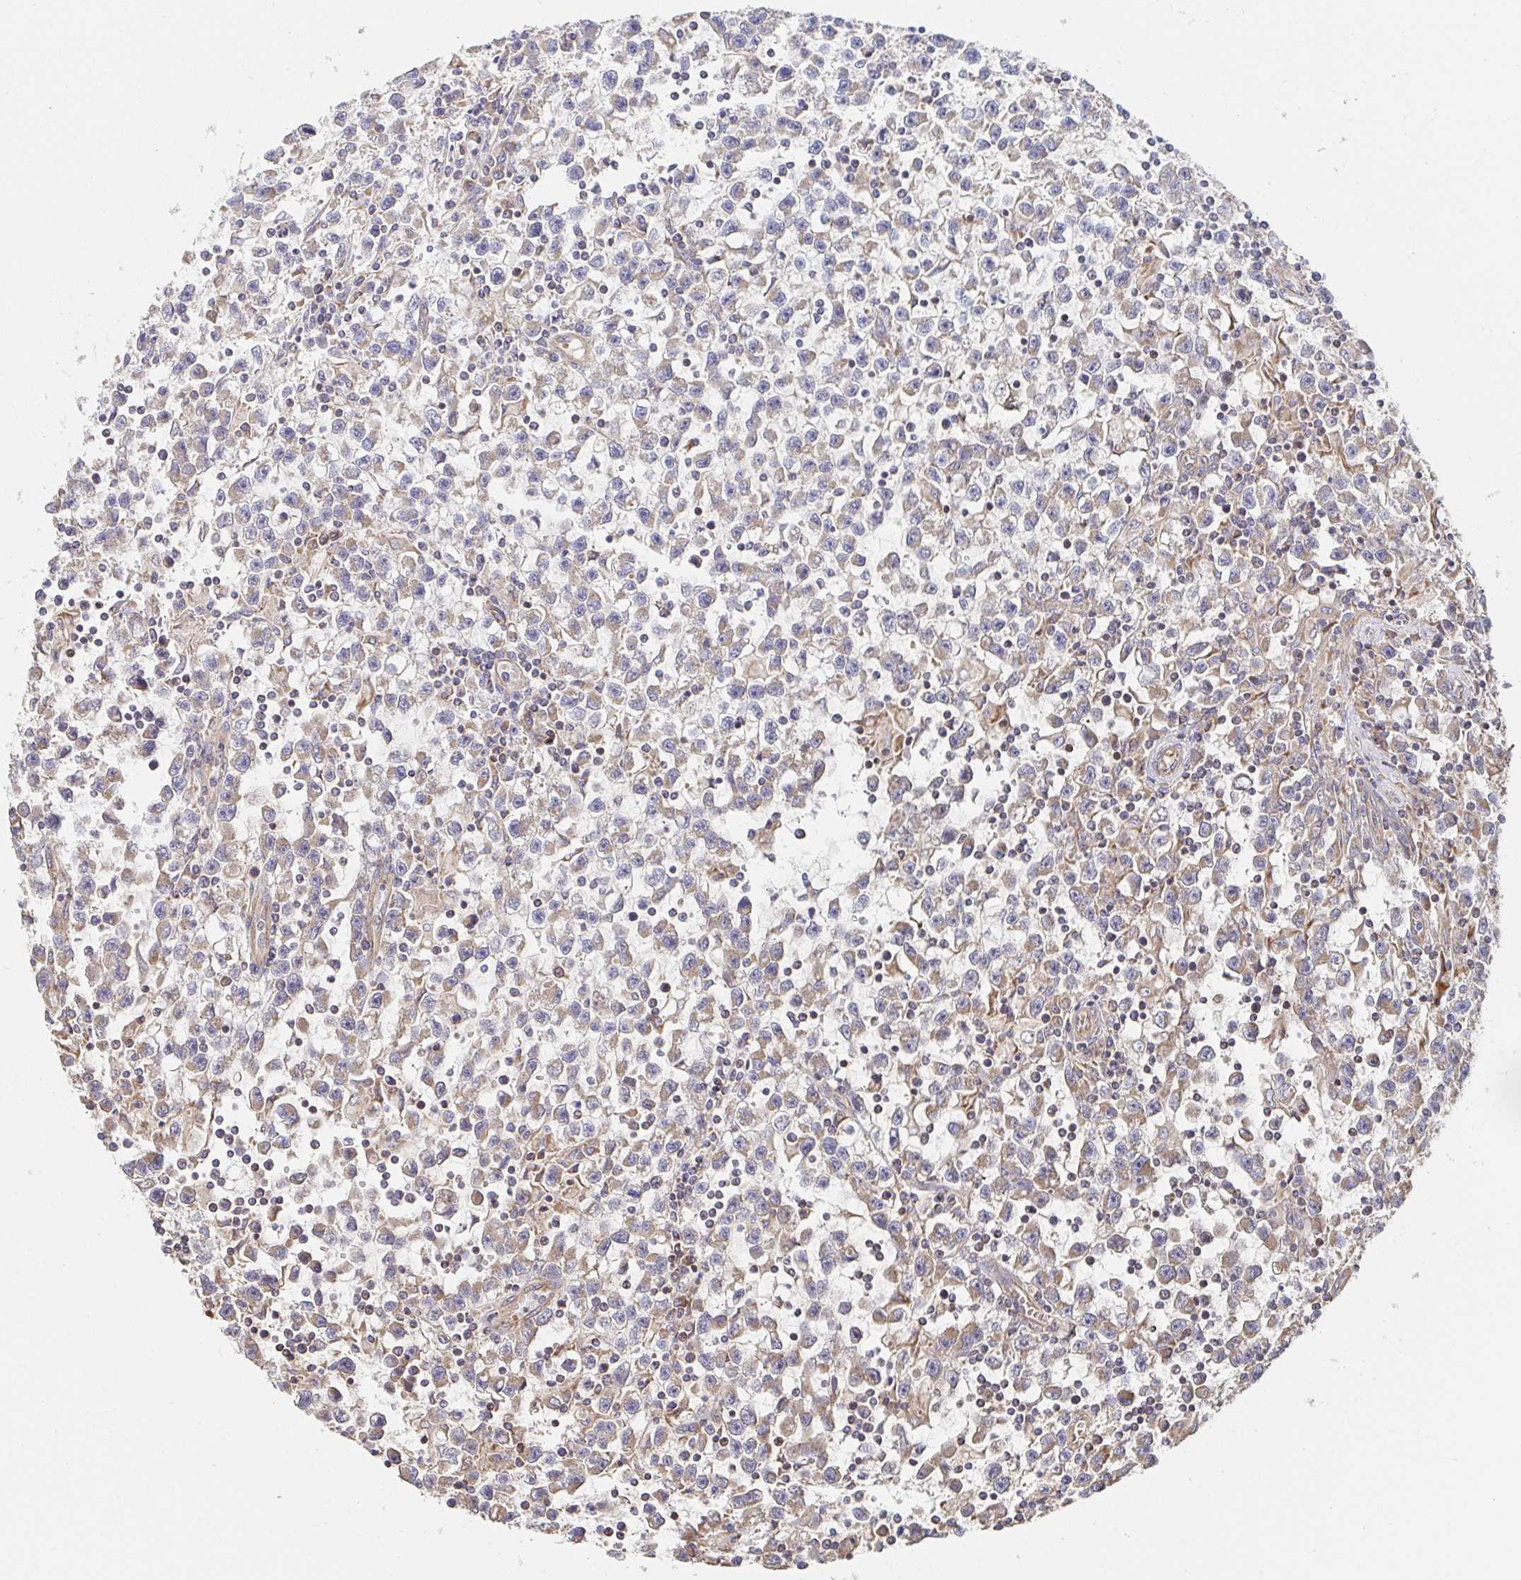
{"staining": {"intensity": "weak", "quantity": "25%-75%", "location": "cytoplasmic/membranous"}, "tissue": "testis cancer", "cell_type": "Tumor cells", "image_type": "cancer", "snomed": [{"axis": "morphology", "description": "Seminoma, NOS"}, {"axis": "topography", "description": "Testis"}], "caption": "IHC staining of testis cancer, which displays low levels of weak cytoplasmic/membranous expression in about 25%-75% of tumor cells indicating weak cytoplasmic/membranous protein positivity. The staining was performed using DAB (brown) for protein detection and nuclei were counterstained in hematoxylin (blue).", "gene": "APBB1", "patient": {"sex": "male", "age": 31}}